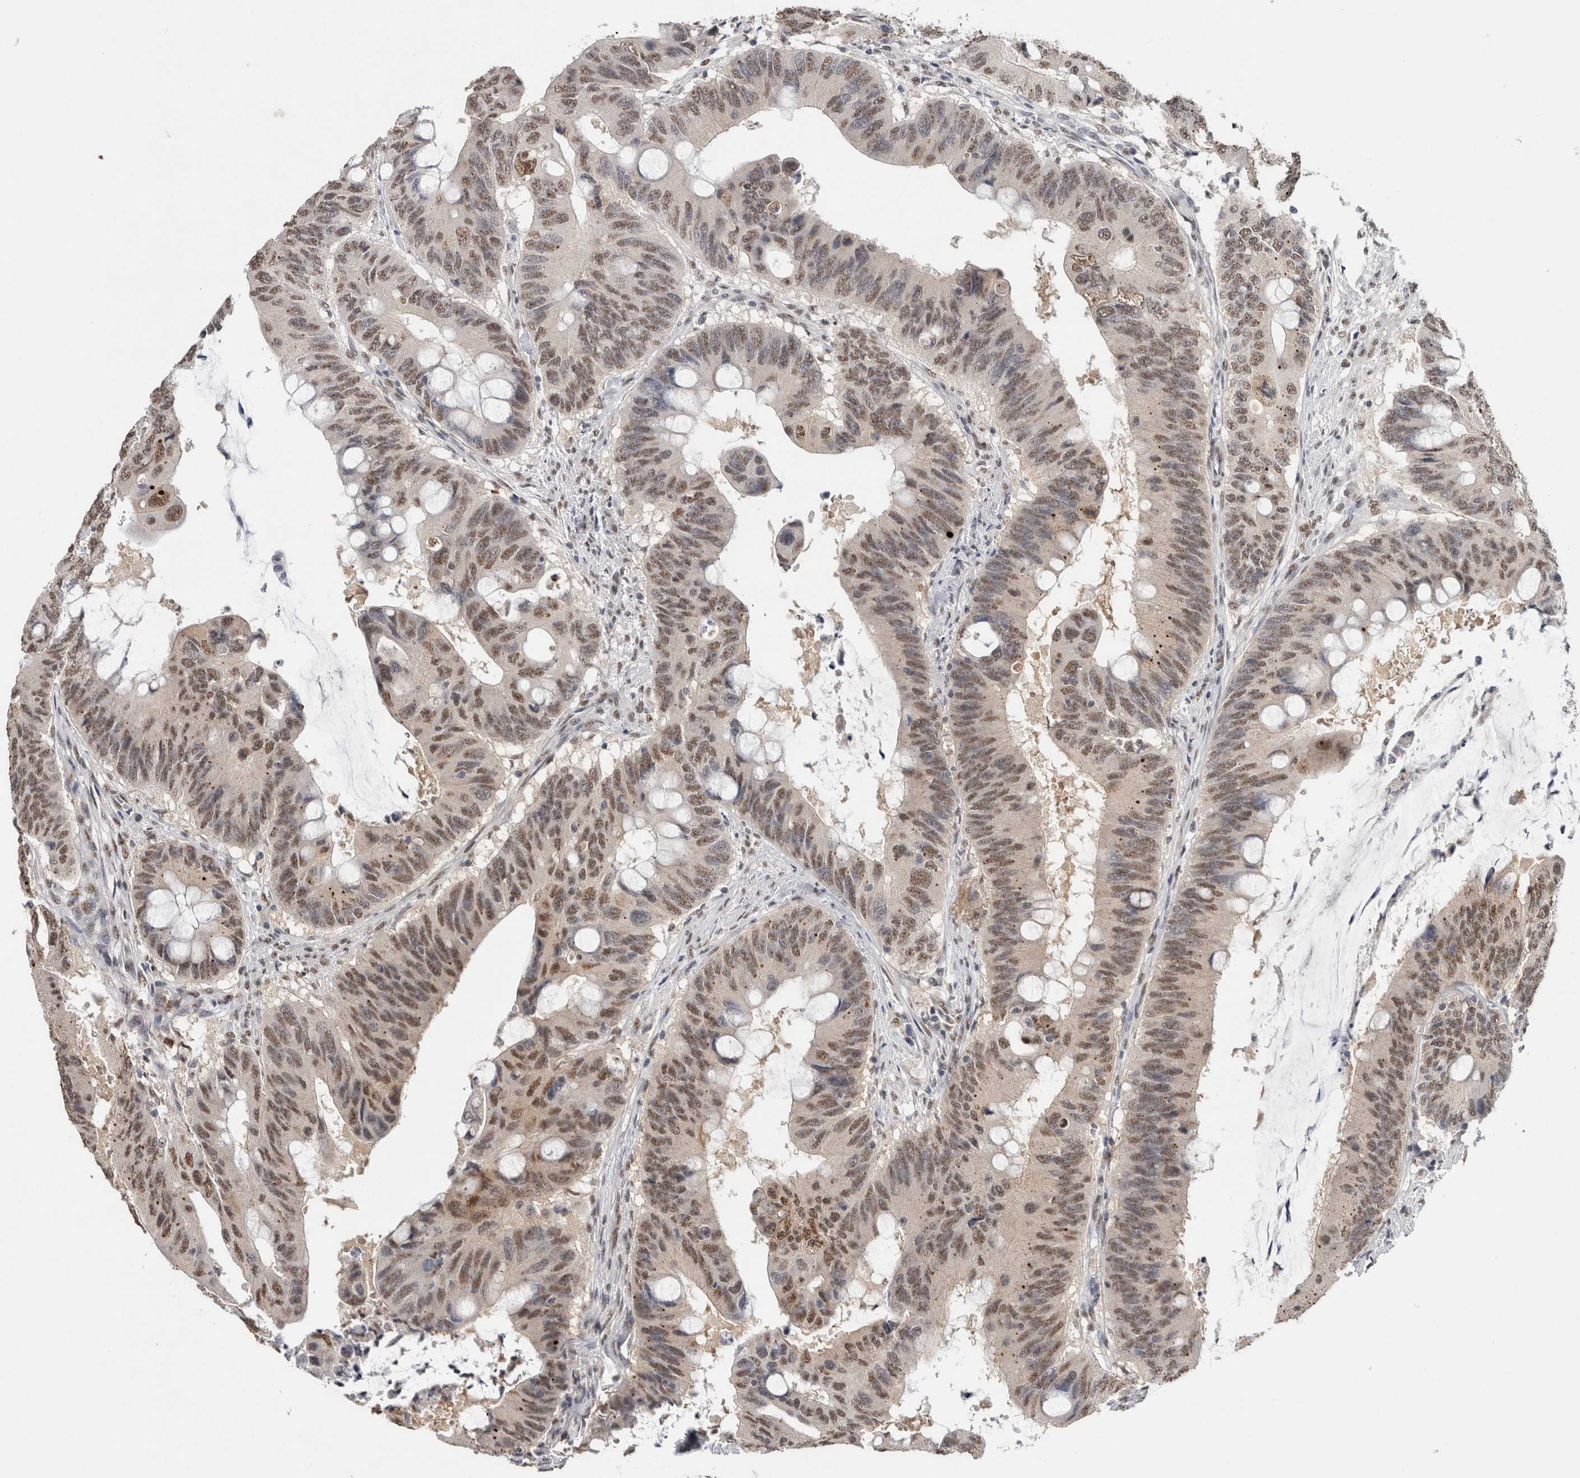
{"staining": {"intensity": "weak", "quantity": ">75%", "location": "nuclear"}, "tissue": "colorectal cancer", "cell_type": "Tumor cells", "image_type": "cancer", "snomed": [{"axis": "morphology", "description": "Adenocarcinoma, NOS"}, {"axis": "topography", "description": "Colon"}], "caption": "Immunohistochemistry image of neoplastic tissue: colorectal adenocarcinoma stained using IHC reveals low levels of weak protein expression localized specifically in the nuclear of tumor cells, appearing as a nuclear brown color.", "gene": "RPS6KA2", "patient": {"sex": "male", "age": 71}}